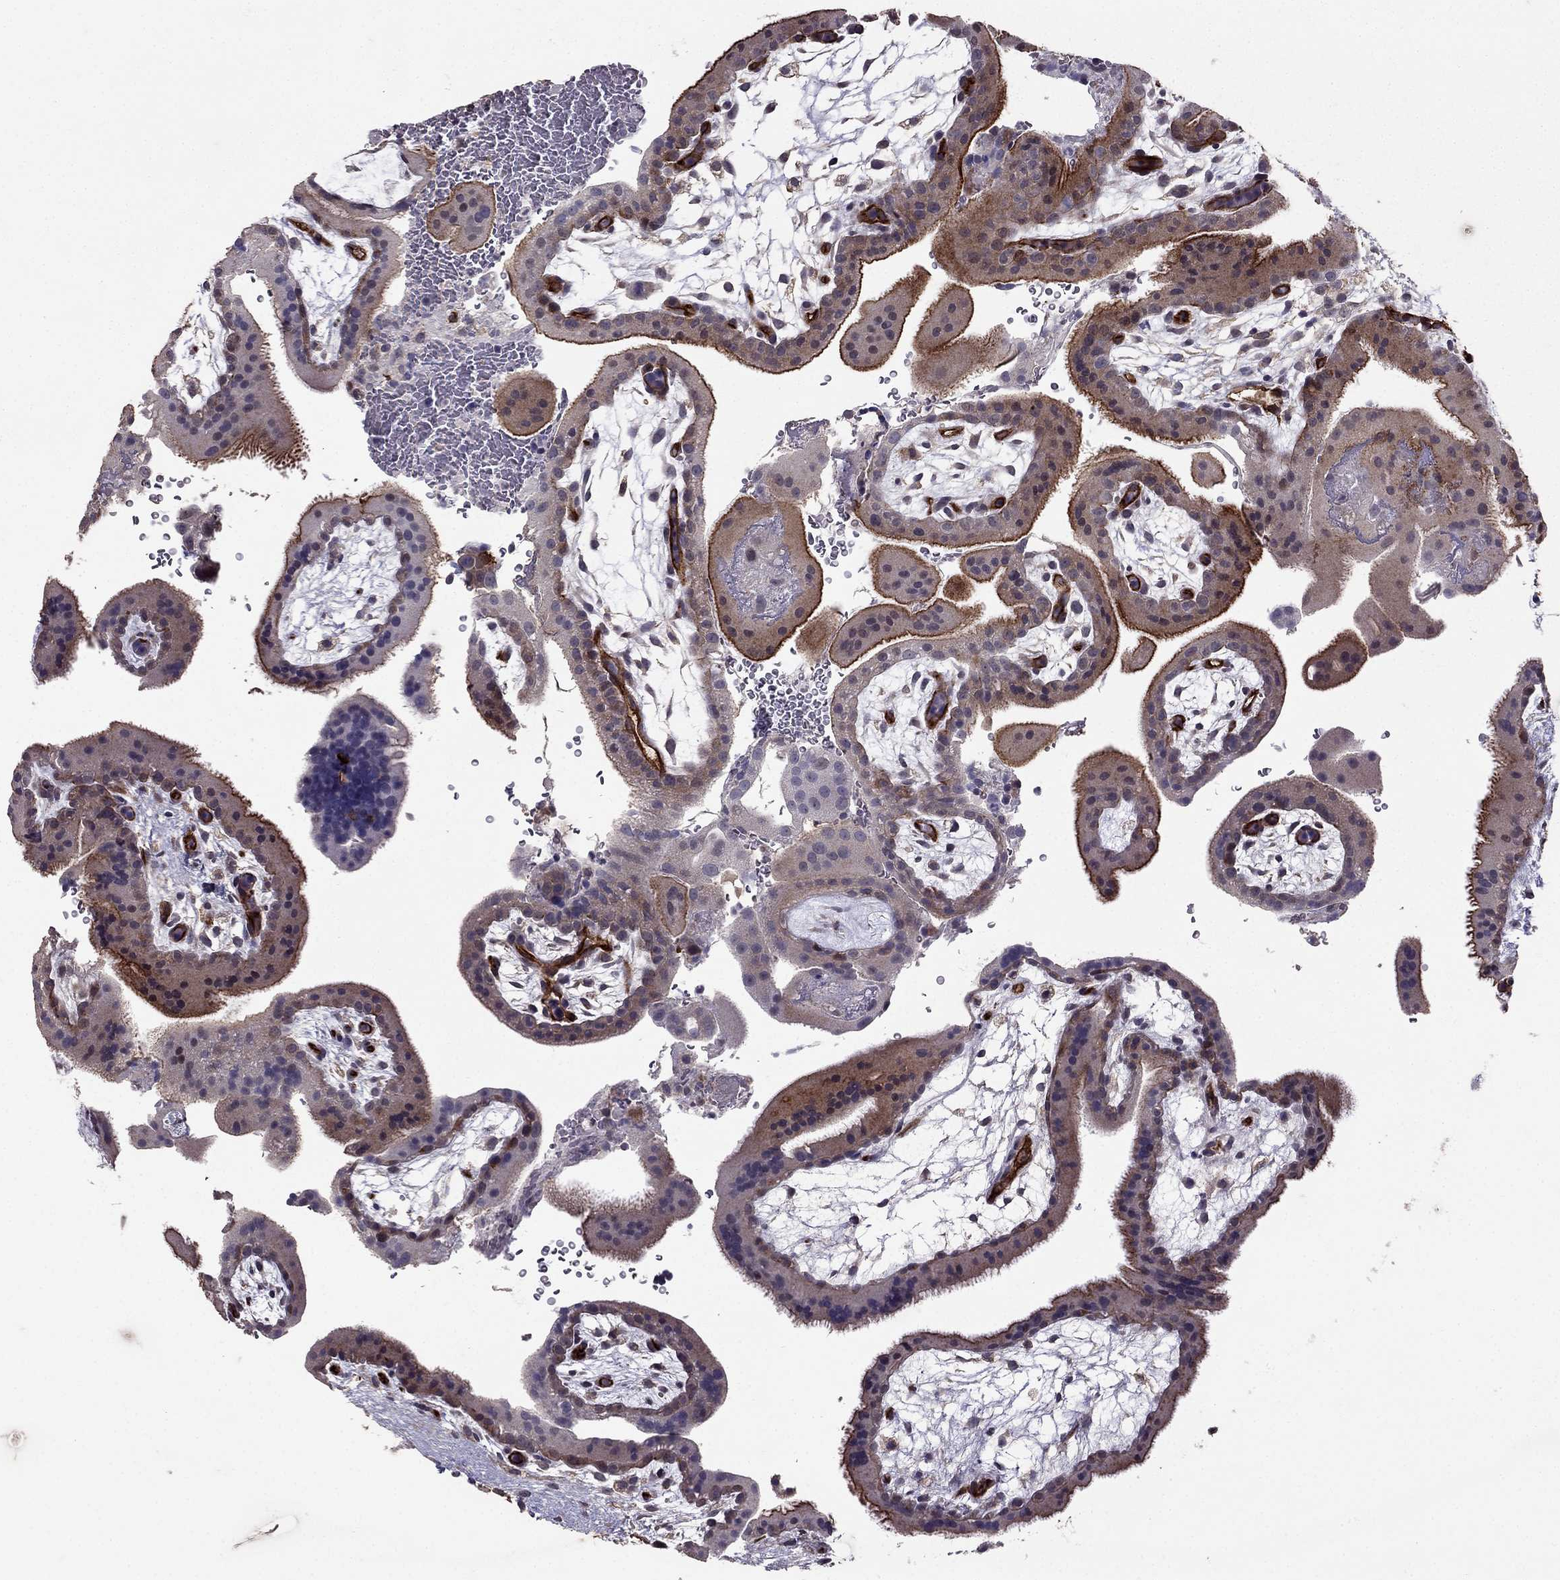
{"staining": {"intensity": "negative", "quantity": "none", "location": "none"}, "tissue": "placenta", "cell_type": "Decidual cells", "image_type": "normal", "snomed": [{"axis": "morphology", "description": "Normal tissue, NOS"}, {"axis": "topography", "description": "Placenta"}], "caption": "Decidual cells show no significant expression in normal placenta. (IHC, brightfield microscopy, high magnification).", "gene": "RASIP1", "patient": {"sex": "female", "age": 19}}